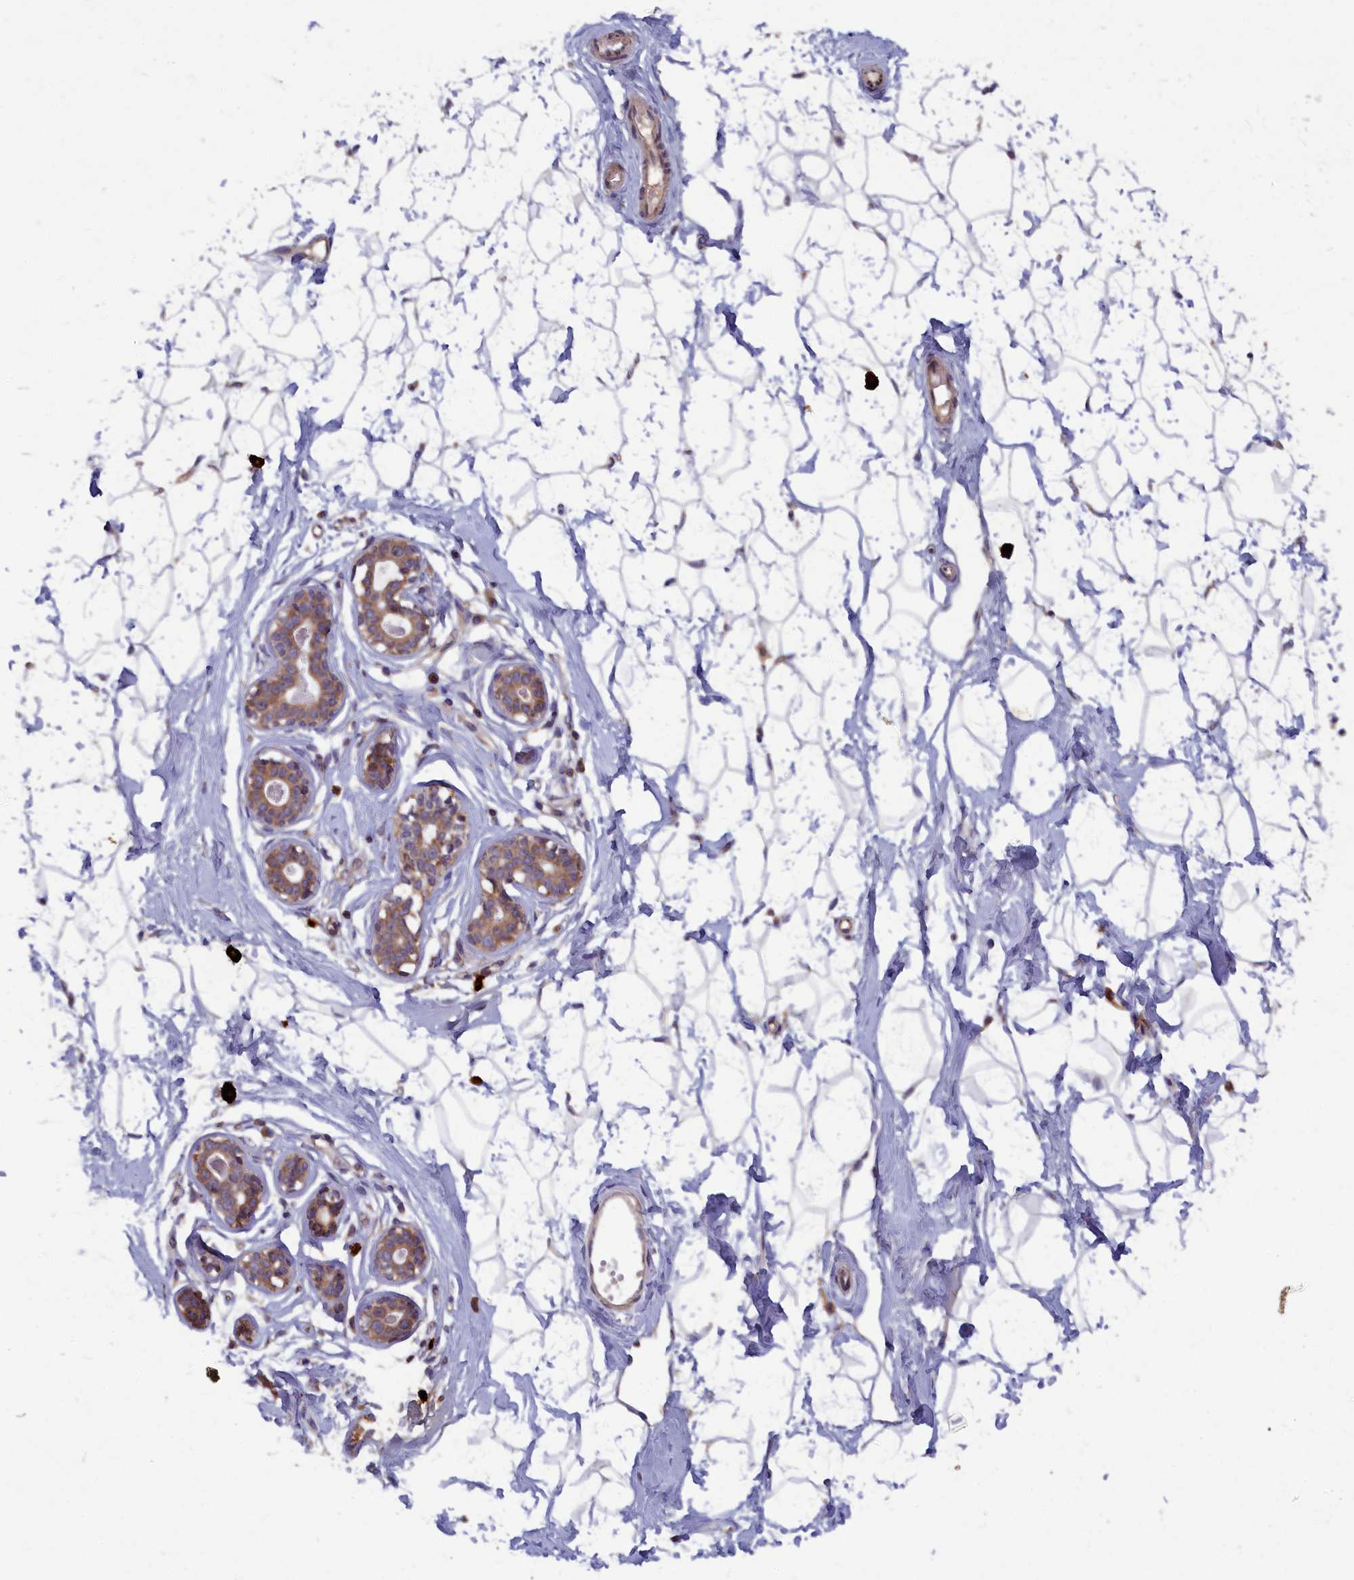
{"staining": {"intensity": "negative", "quantity": "none", "location": "none"}, "tissue": "breast", "cell_type": "Adipocytes", "image_type": "normal", "snomed": [{"axis": "morphology", "description": "Normal tissue, NOS"}, {"axis": "morphology", "description": "Adenoma, NOS"}, {"axis": "topography", "description": "Breast"}], "caption": "This is an IHC image of normal breast. There is no staining in adipocytes.", "gene": "TNK2", "patient": {"sex": "female", "age": 23}}